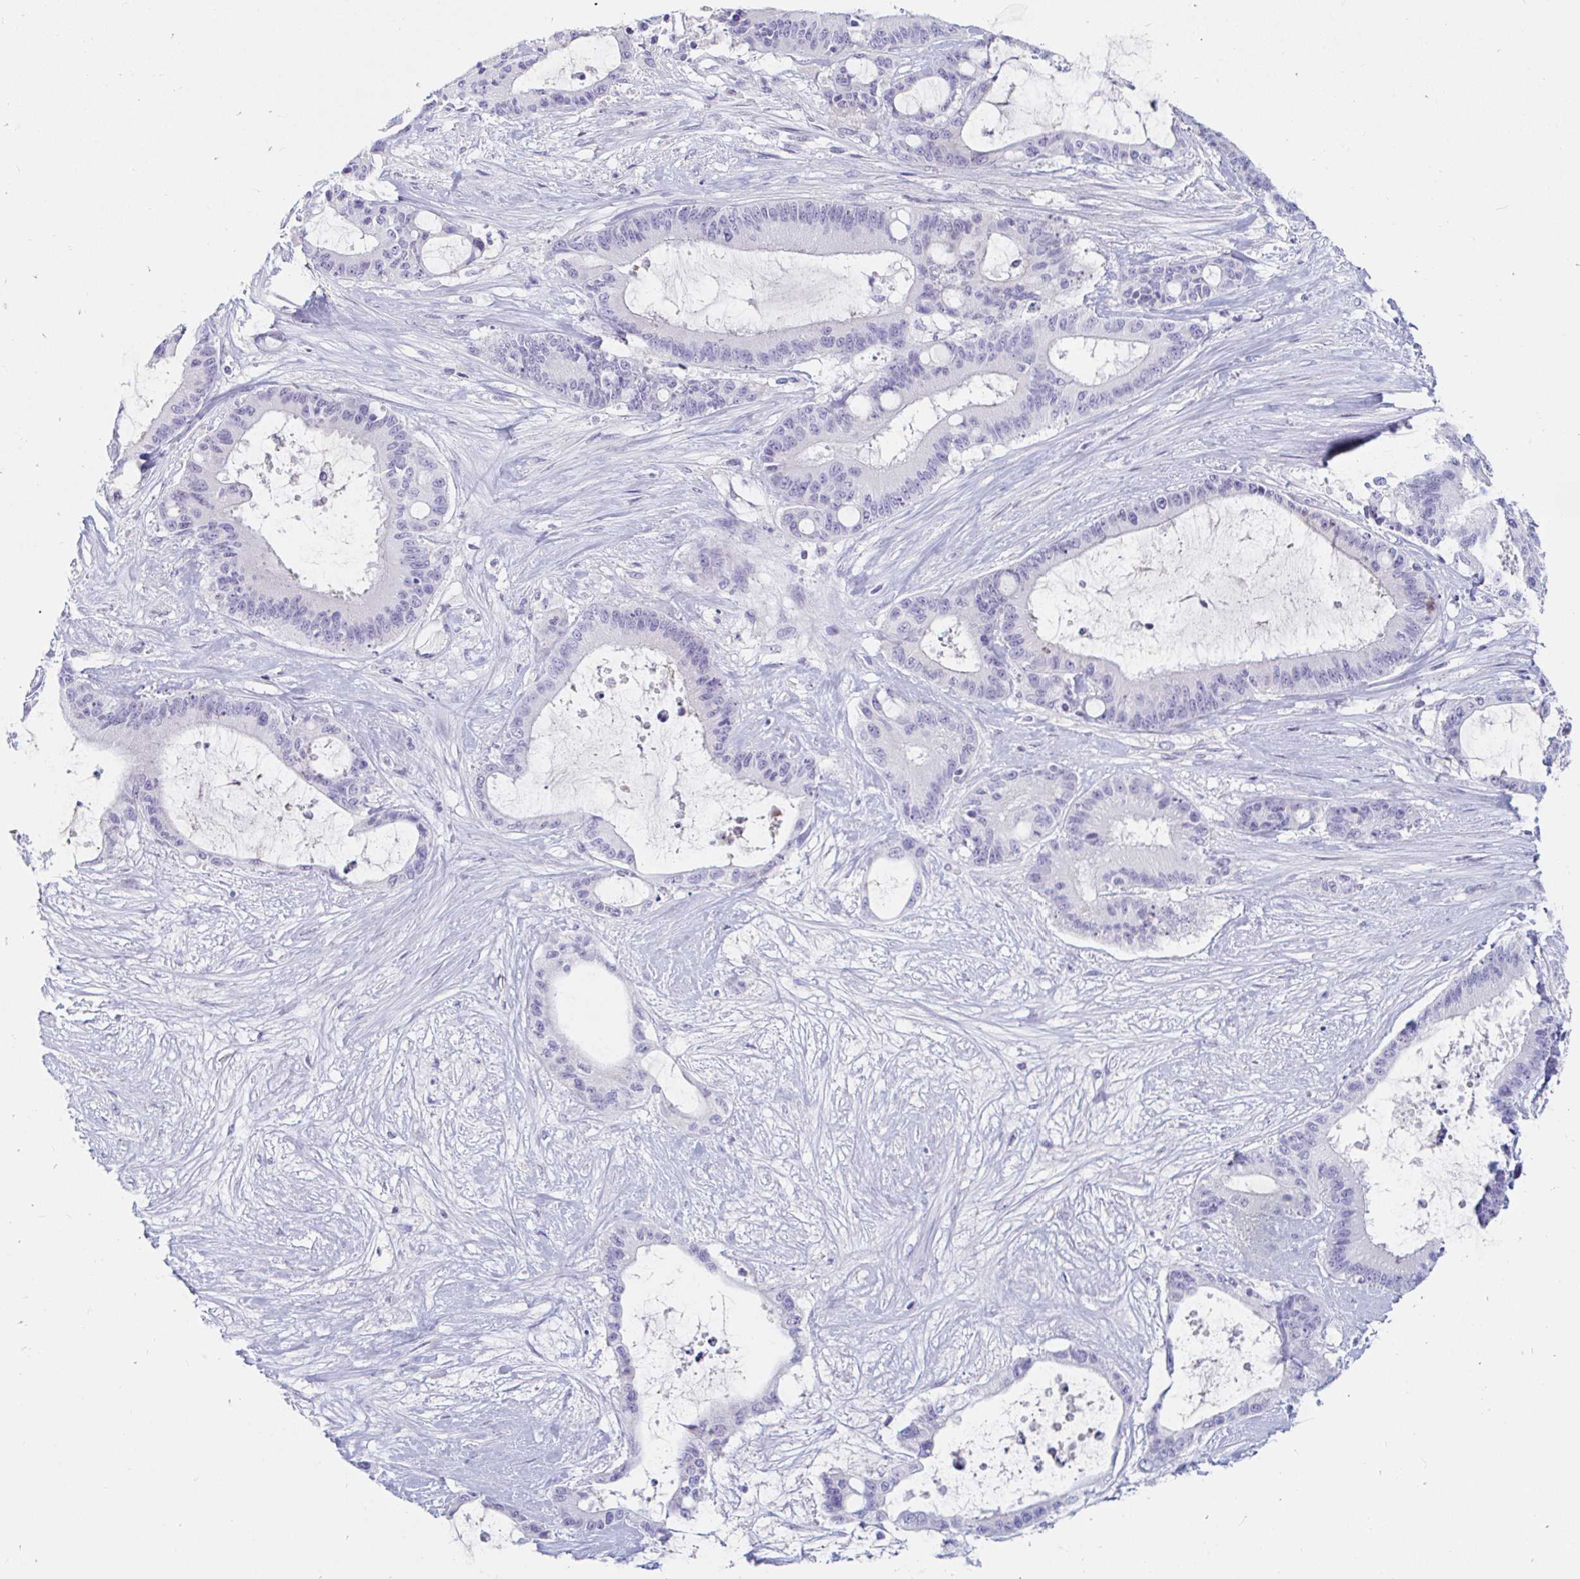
{"staining": {"intensity": "negative", "quantity": "none", "location": "none"}, "tissue": "liver cancer", "cell_type": "Tumor cells", "image_type": "cancer", "snomed": [{"axis": "morphology", "description": "Normal tissue, NOS"}, {"axis": "morphology", "description": "Cholangiocarcinoma"}, {"axis": "topography", "description": "Liver"}, {"axis": "topography", "description": "Peripheral nerve tissue"}], "caption": "This is an immunohistochemistry histopathology image of human cholangiocarcinoma (liver). There is no positivity in tumor cells.", "gene": "TEX44", "patient": {"sex": "female", "age": 73}}